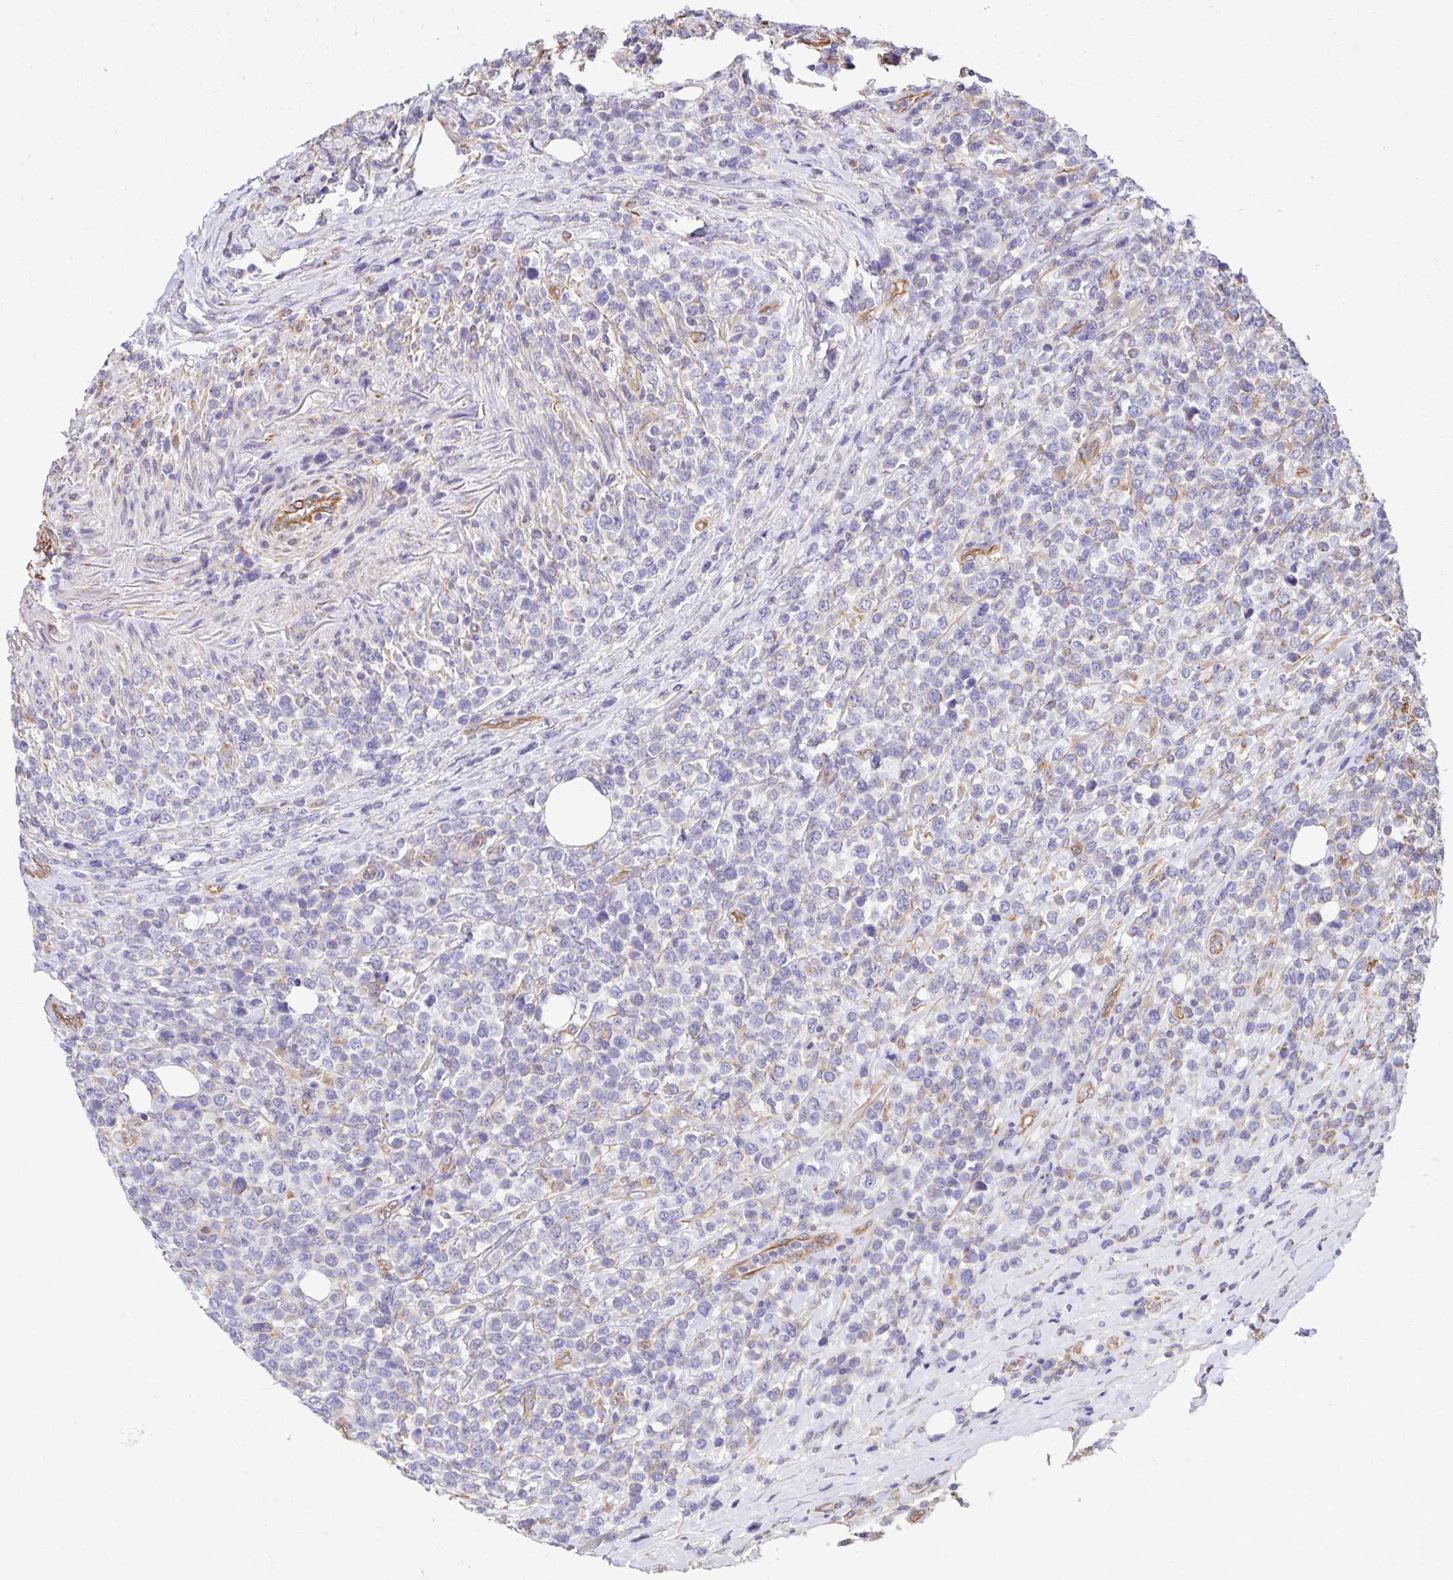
{"staining": {"intensity": "negative", "quantity": "none", "location": "none"}, "tissue": "lymphoma", "cell_type": "Tumor cells", "image_type": "cancer", "snomed": [{"axis": "morphology", "description": "Malignant lymphoma, non-Hodgkin's type, High grade"}, {"axis": "topography", "description": "Soft tissue"}], "caption": "The photomicrograph displays no significant positivity in tumor cells of lymphoma. (Stains: DAB (3,3'-diaminobenzidine) immunohistochemistry with hematoxylin counter stain, Microscopy: brightfield microscopy at high magnification).", "gene": "TRPV6", "patient": {"sex": "female", "age": 56}}